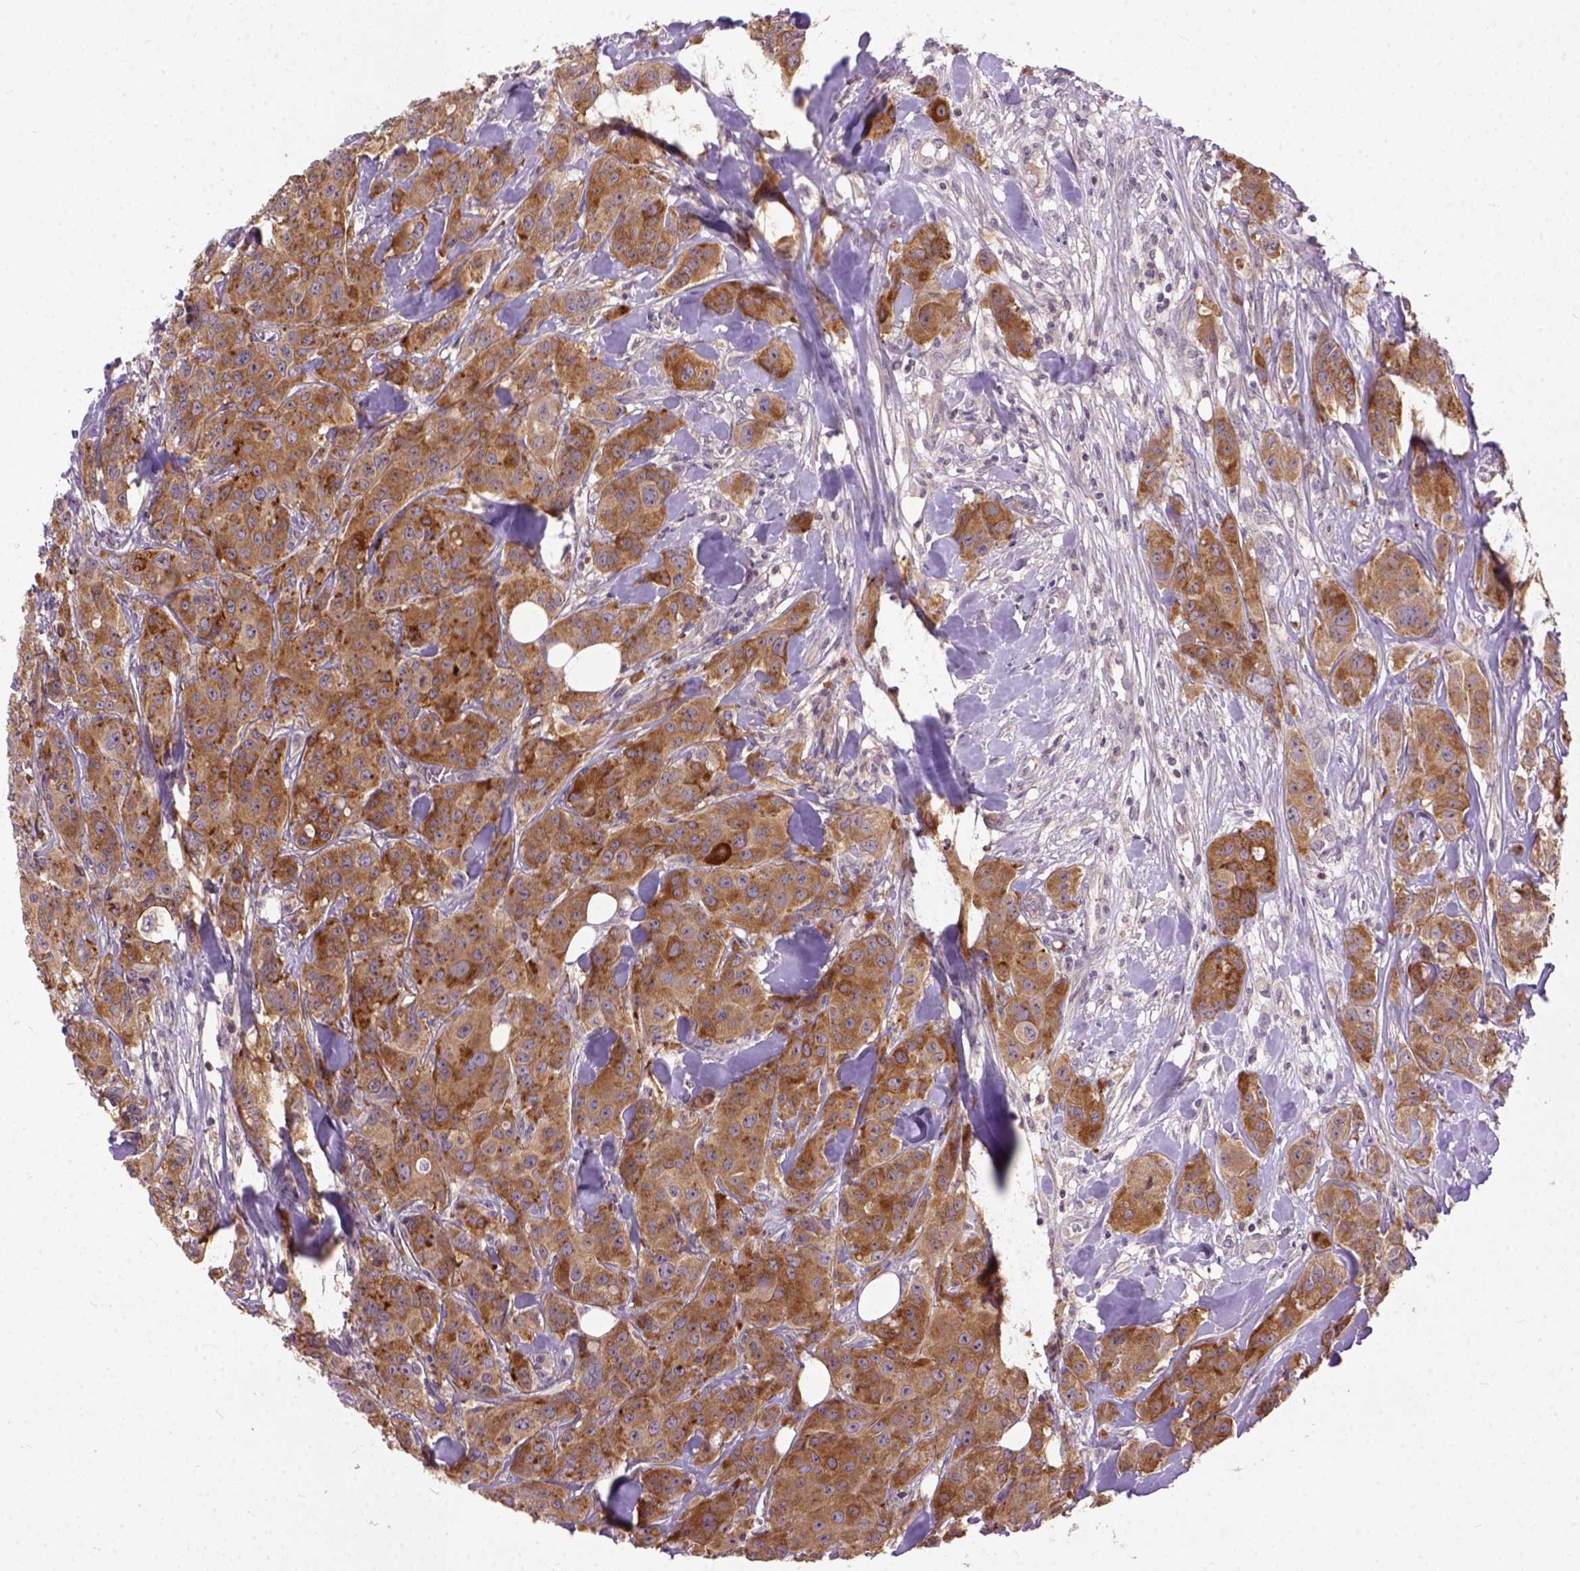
{"staining": {"intensity": "moderate", "quantity": ">75%", "location": "cytoplasmic/membranous"}, "tissue": "breast cancer", "cell_type": "Tumor cells", "image_type": "cancer", "snomed": [{"axis": "morphology", "description": "Duct carcinoma"}, {"axis": "topography", "description": "Breast"}], "caption": "Tumor cells display medium levels of moderate cytoplasmic/membranous expression in approximately >75% of cells in human breast cancer (intraductal carcinoma).", "gene": "CPNE1", "patient": {"sex": "female", "age": 43}}